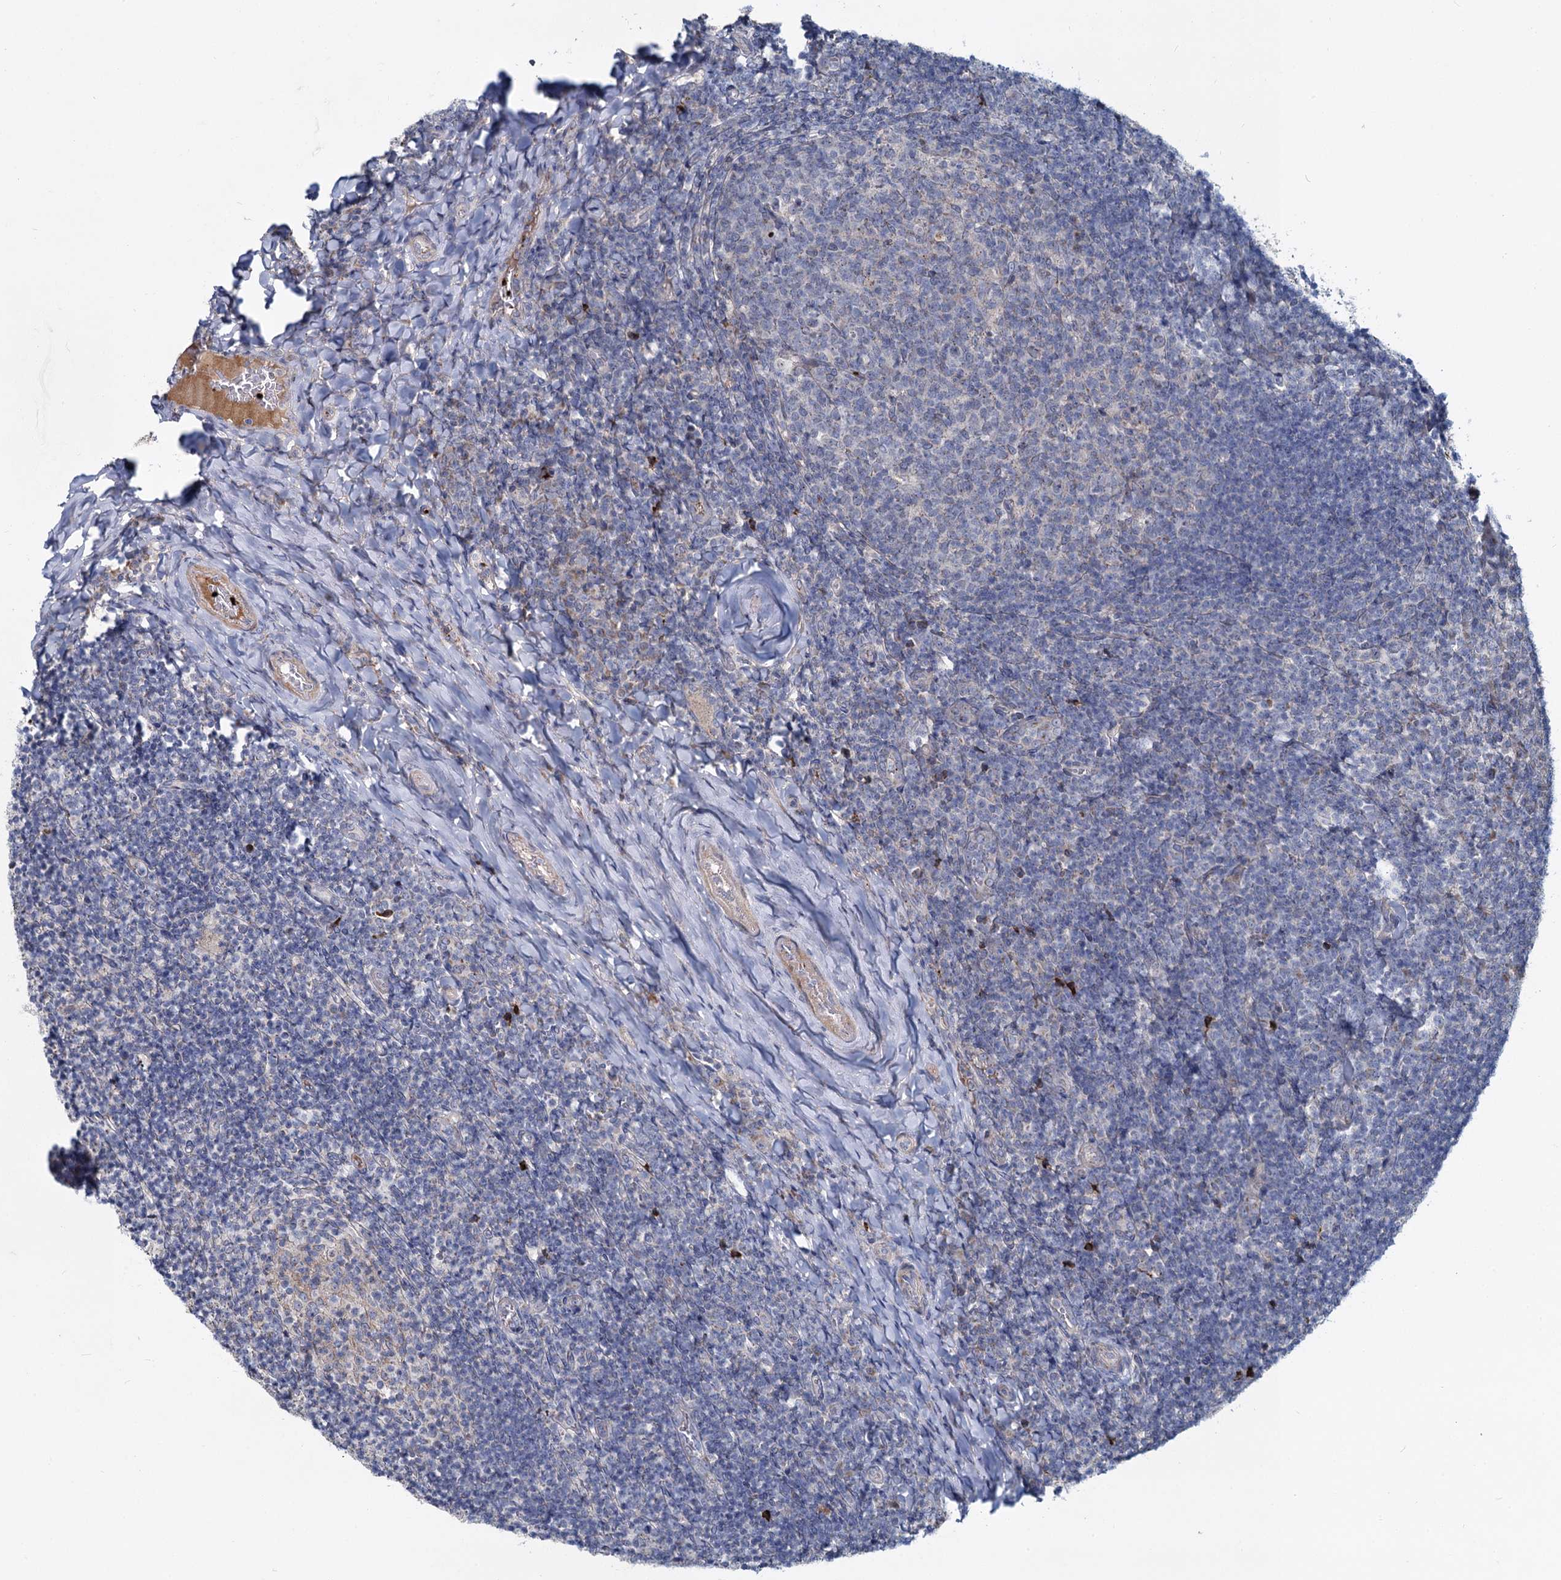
{"staining": {"intensity": "negative", "quantity": "none", "location": "none"}, "tissue": "tonsil", "cell_type": "Germinal center cells", "image_type": "normal", "snomed": [{"axis": "morphology", "description": "Normal tissue, NOS"}, {"axis": "topography", "description": "Tonsil"}], "caption": "The micrograph shows no staining of germinal center cells in benign tonsil.", "gene": "DCUN1D2", "patient": {"sex": "female", "age": 10}}